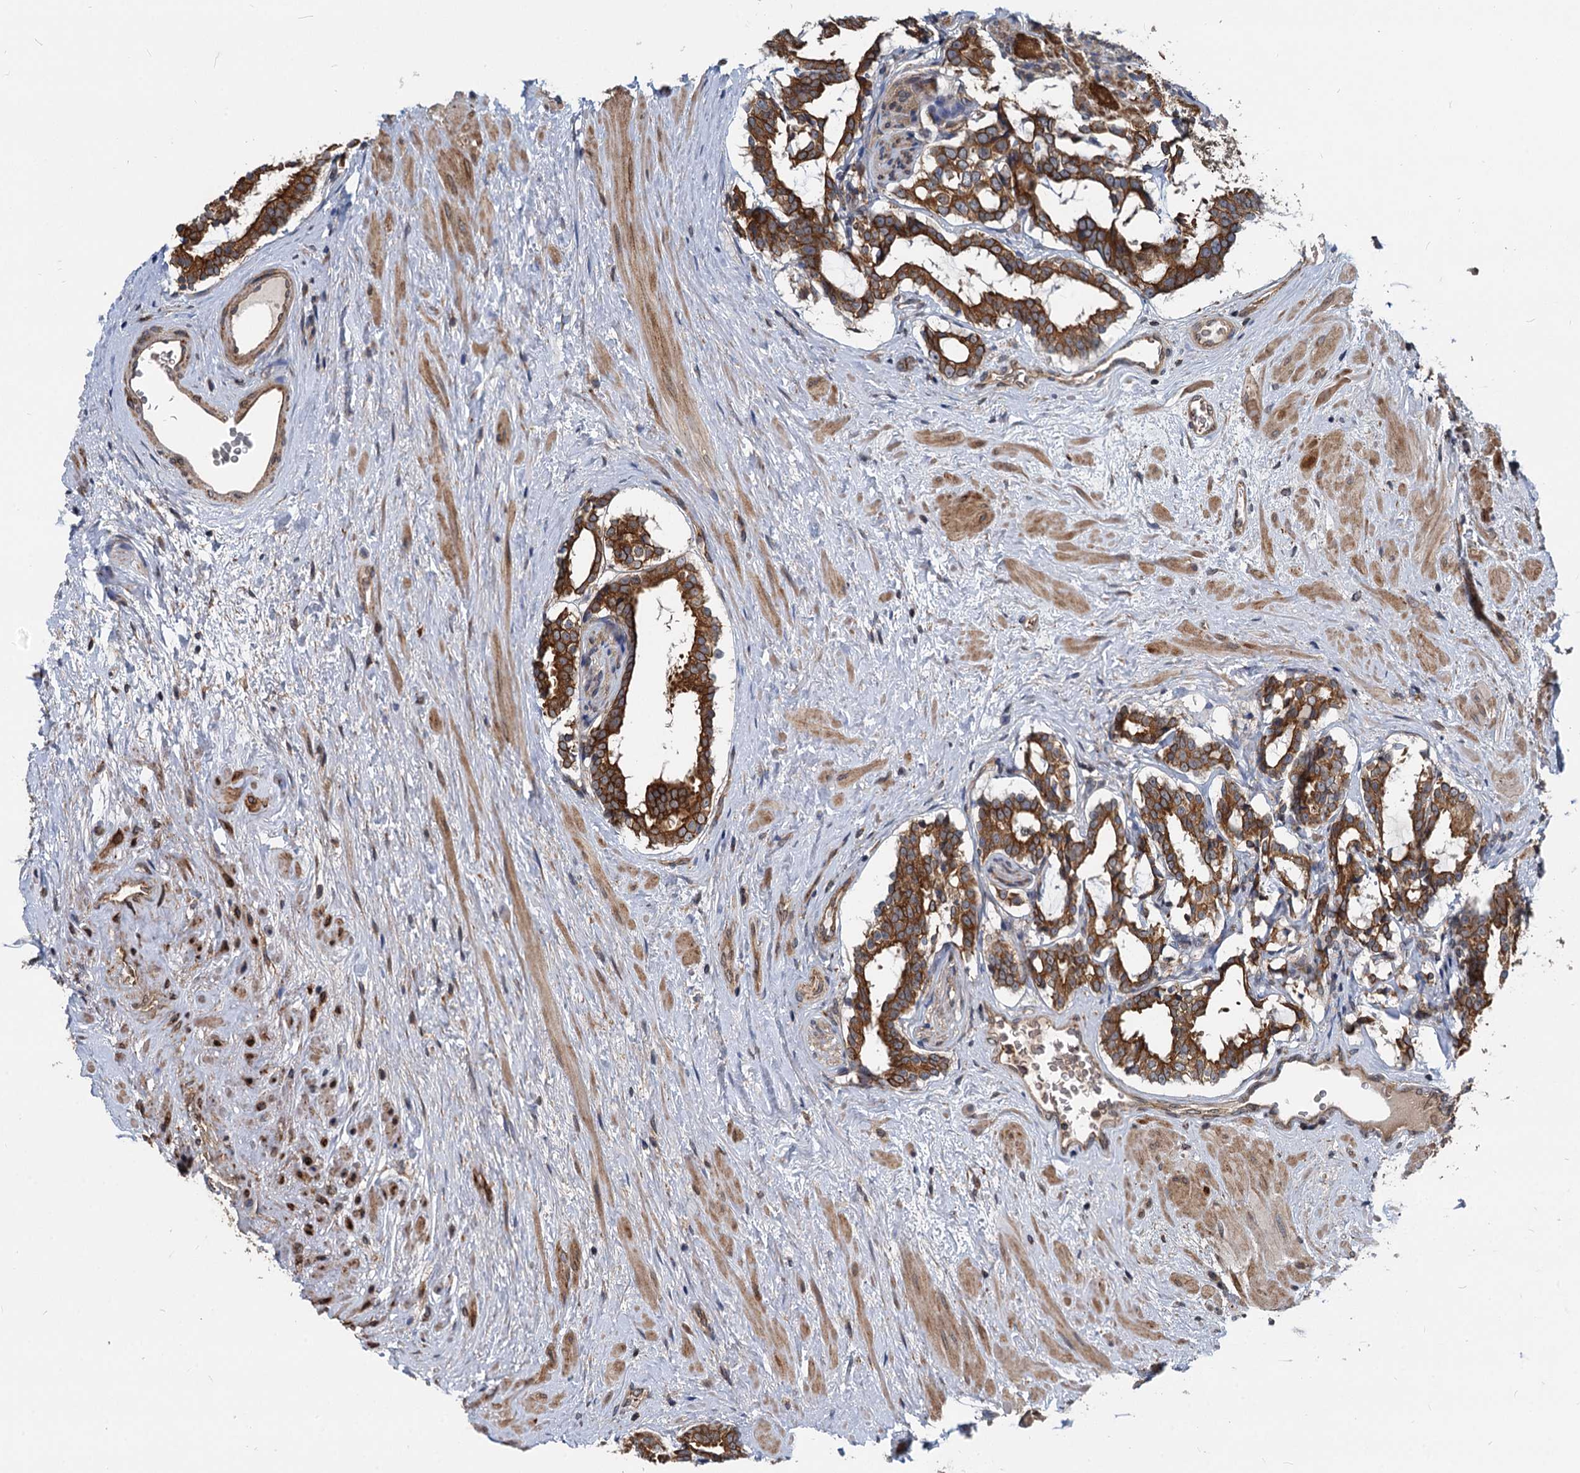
{"staining": {"intensity": "strong", "quantity": ">75%", "location": "cytoplasmic/membranous"}, "tissue": "prostate cancer", "cell_type": "Tumor cells", "image_type": "cancer", "snomed": [{"axis": "morphology", "description": "Adenocarcinoma, High grade"}, {"axis": "topography", "description": "Prostate"}], "caption": "Tumor cells reveal high levels of strong cytoplasmic/membranous expression in approximately >75% of cells in prostate cancer (adenocarcinoma (high-grade)).", "gene": "STIM1", "patient": {"sex": "male", "age": 58}}